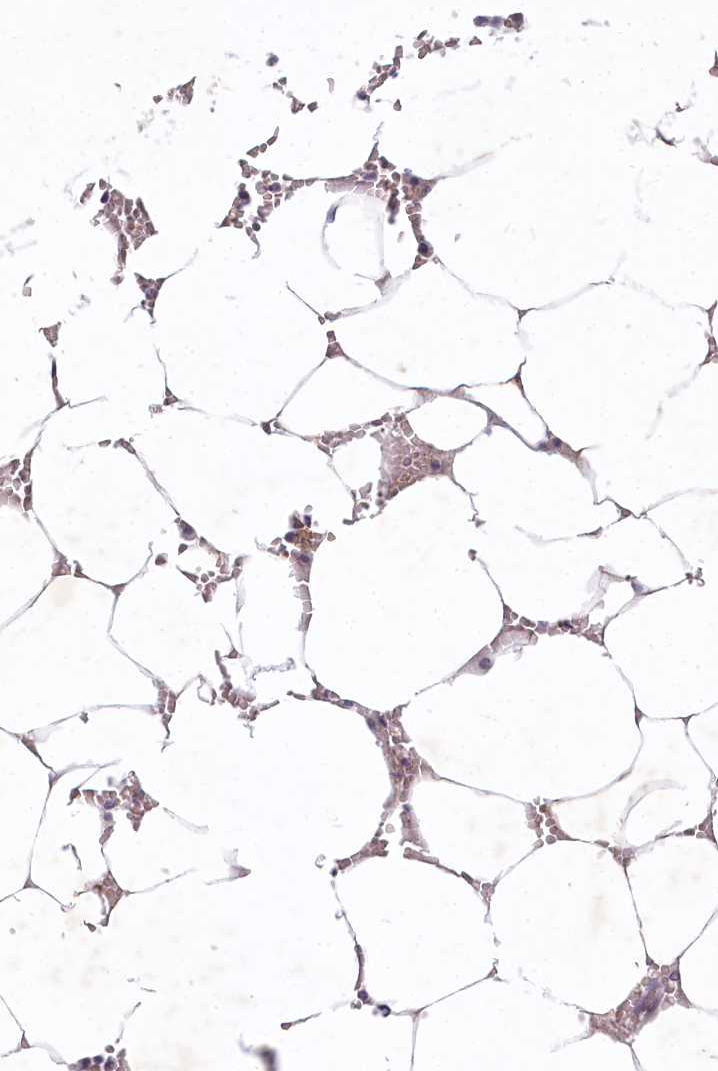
{"staining": {"intensity": "negative", "quantity": "none", "location": "none"}, "tissue": "bone marrow", "cell_type": "Hematopoietic cells", "image_type": "normal", "snomed": [{"axis": "morphology", "description": "Normal tissue, NOS"}, {"axis": "topography", "description": "Bone marrow"}], "caption": "The immunohistochemistry (IHC) image has no significant expression in hematopoietic cells of bone marrow. (DAB (3,3'-diaminobenzidine) immunohistochemistry, high magnification).", "gene": "AMTN", "patient": {"sex": "male", "age": 70}}